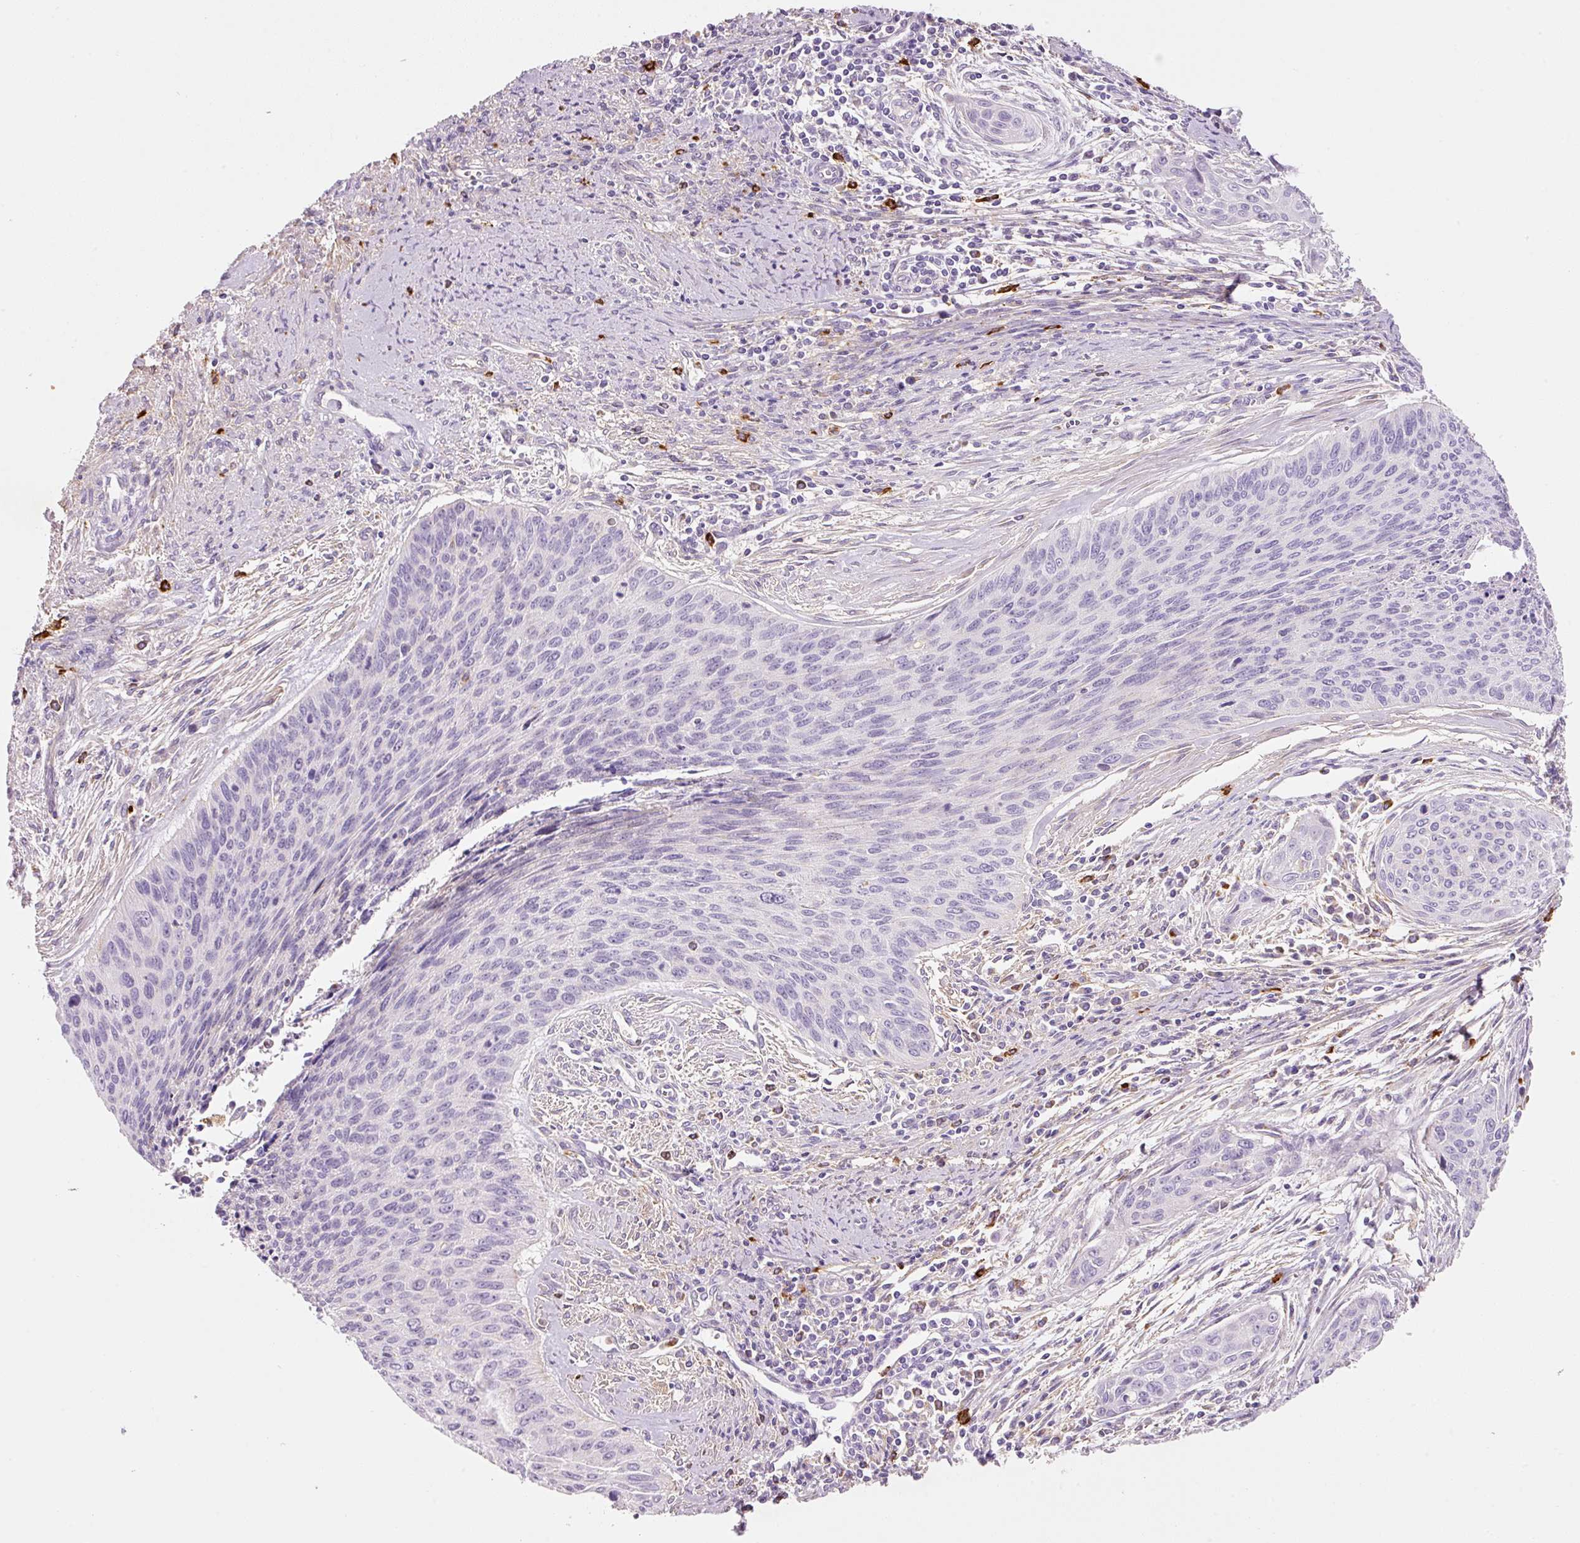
{"staining": {"intensity": "negative", "quantity": "none", "location": "none"}, "tissue": "cervical cancer", "cell_type": "Tumor cells", "image_type": "cancer", "snomed": [{"axis": "morphology", "description": "Squamous cell carcinoma, NOS"}, {"axis": "topography", "description": "Cervix"}], "caption": "Cervical squamous cell carcinoma stained for a protein using IHC shows no staining tumor cells.", "gene": "TMC8", "patient": {"sex": "female", "age": 55}}